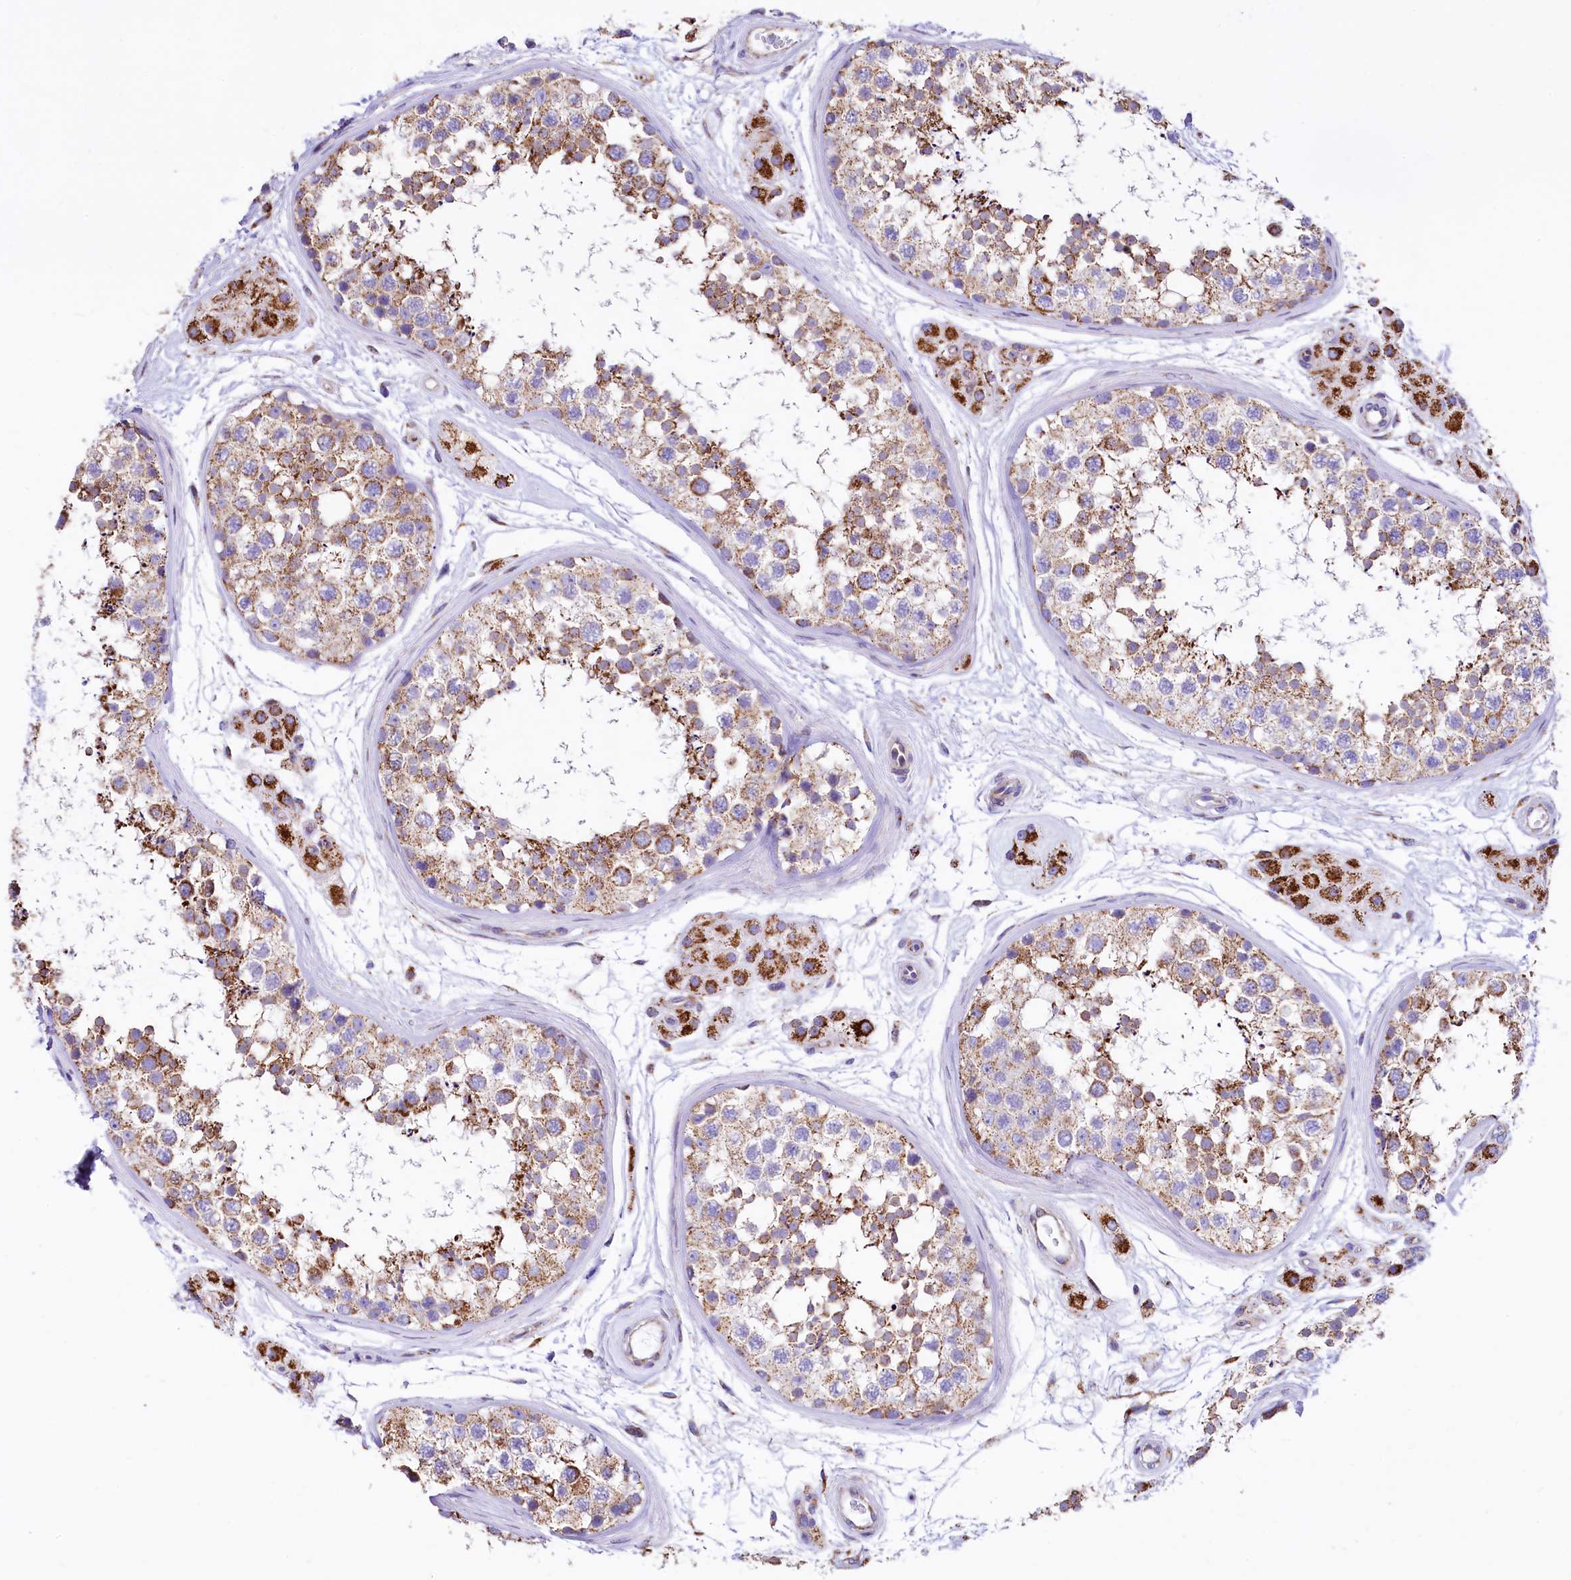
{"staining": {"intensity": "moderate", "quantity": ">75%", "location": "cytoplasmic/membranous"}, "tissue": "testis", "cell_type": "Cells in seminiferous ducts", "image_type": "normal", "snomed": [{"axis": "morphology", "description": "Normal tissue, NOS"}, {"axis": "topography", "description": "Testis"}], "caption": "Cells in seminiferous ducts reveal medium levels of moderate cytoplasmic/membranous positivity in approximately >75% of cells in normal human testis. The staining was performed using DAB to visualize the protein expression in brown, while the nuclei were stained in blue with hematoxylin (Magnification: 20x).", "gene": "VWCE", "patient": {"sex": "male", "age": 56}}